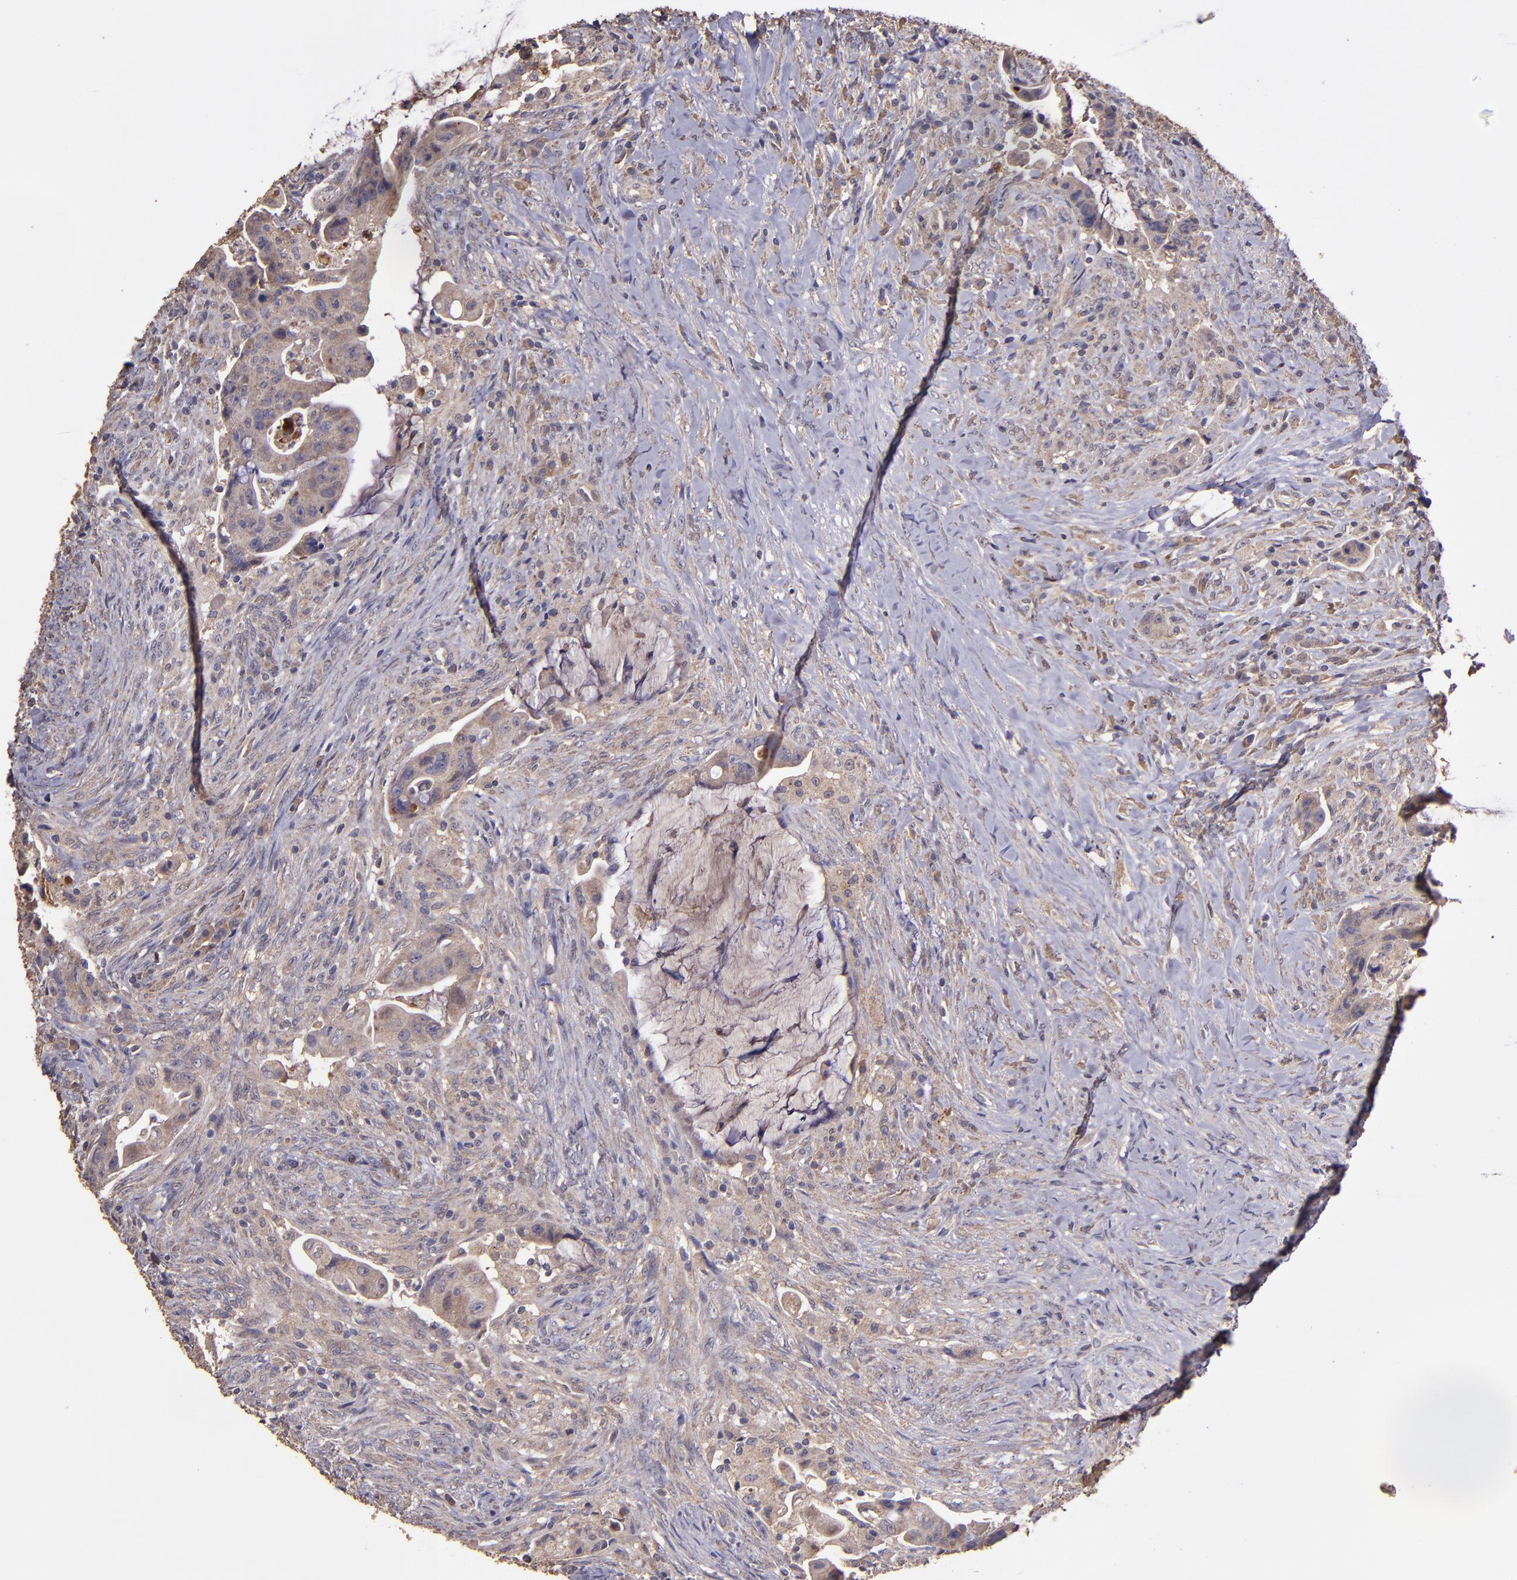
{"staining": {"intensity": "weak", "quantity": ">75%", "location": "cytoplasmic/membranous"}, "tissue": "colorectal cancer", "cell_type": "Tumor cells", "image_type": "cancer", "snomed": [{"axis": "morphology", "description": "Adenocarcinoma, NOS"}, {"axis": "topography", "description": "Rectum"}], "caption": "The immunohistochemical stain labels weak cytoplasmic/membranous expression in tumor cells of adenocarcinoma (colorectal) tissue.", "gene": "HECTD1", "patient": {"sex": "female", "age": 71}}